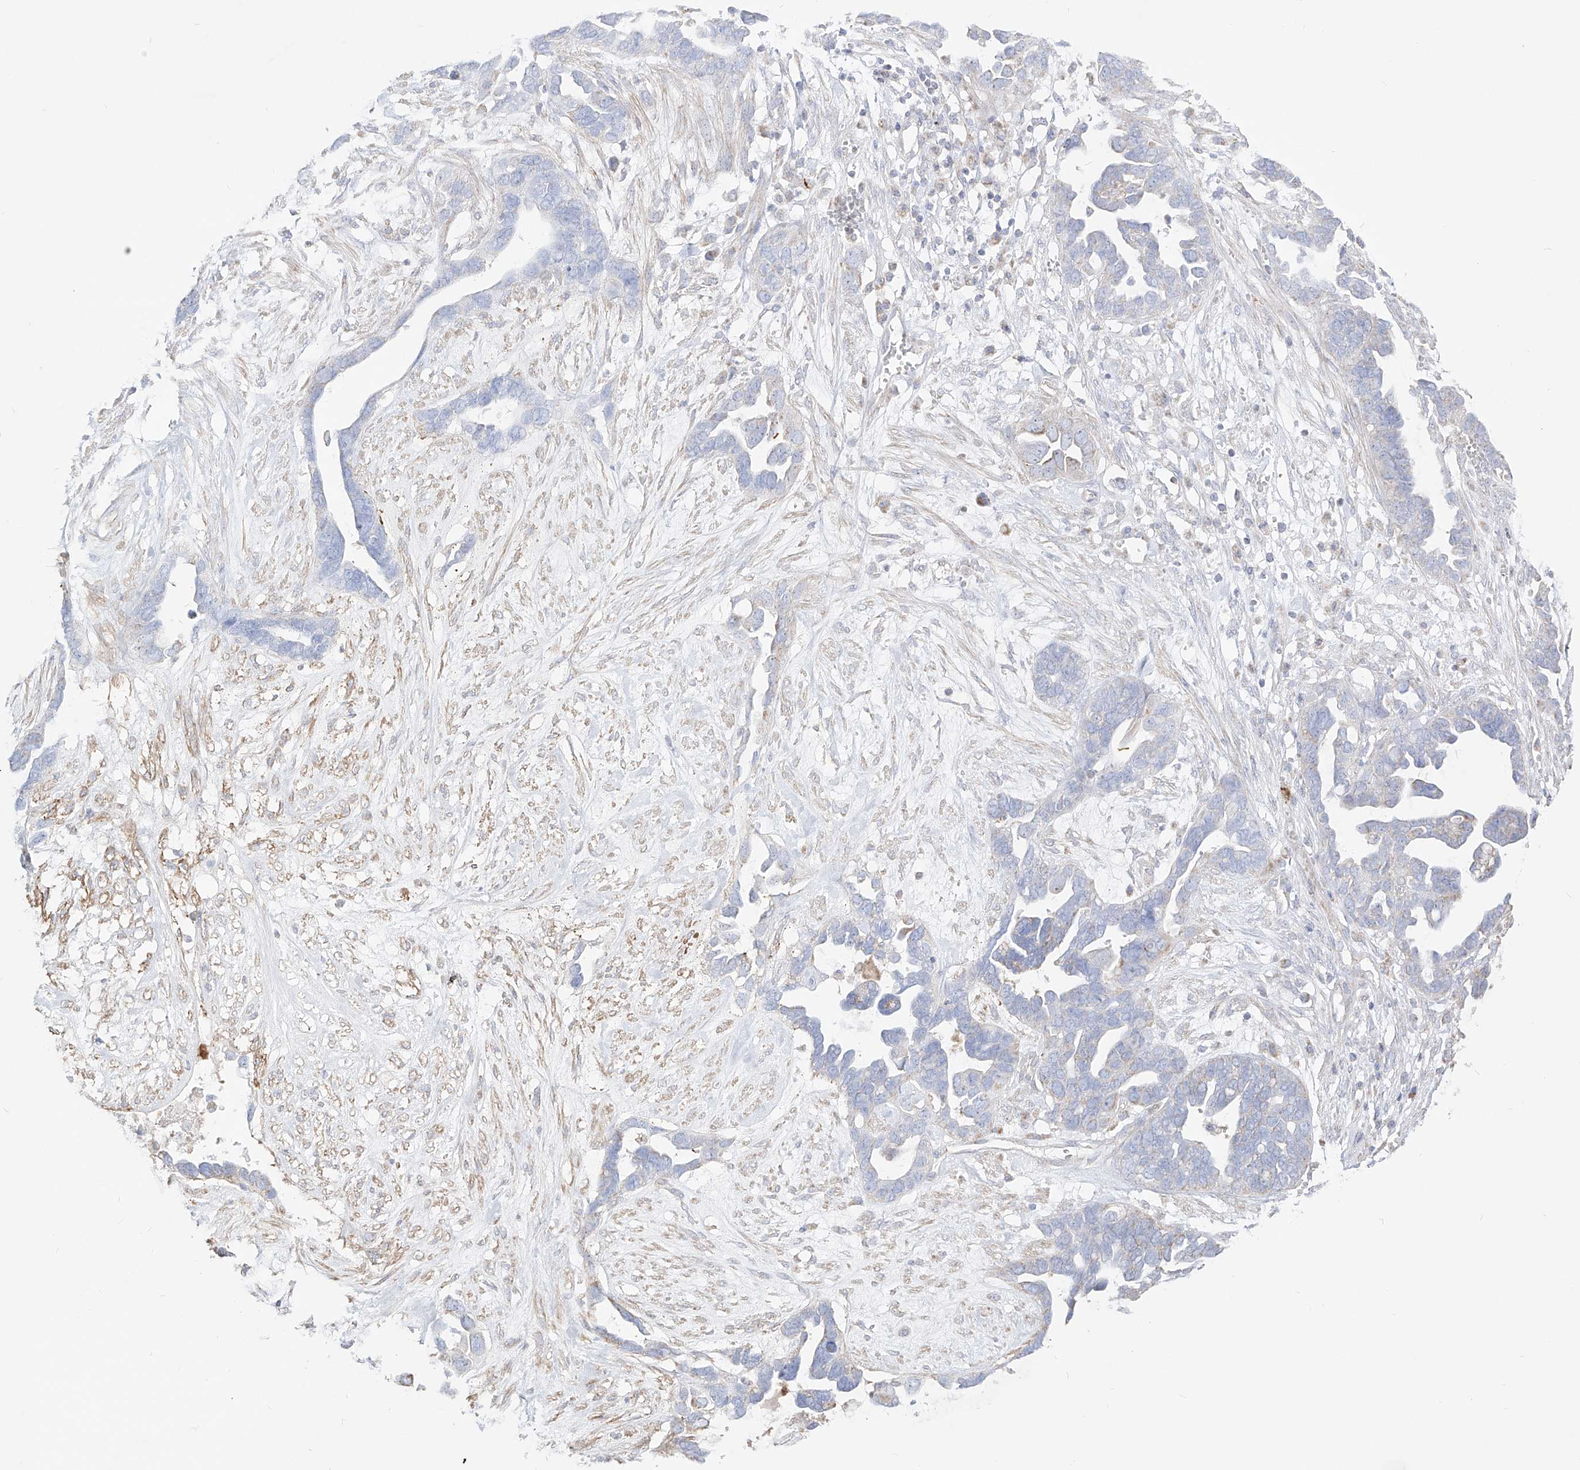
{"staining": {"intensity": "negative", "quantity": "none", "location": "none"}, "tissue": "ovarian cancer", "cell_type": "Tumor cells", "image_type": "cancer", "snomed": [{"axis": "morphology", "description": "Cystadenocarcinoma, serous, NOS"}, {"axis": "topography", "description": "Ovary"}], "caption": "Immunohistochemical staining of ovarian serous cystadenocarcinoma demonstrates no significant staining in tumor cells. The staining was performed using DAB (3,3'-diaminobenzidine) to visualize the protein expression in brown, while the nuclei were stained in blue with hematoxylin (Magnification: 20x).", "gene": "RCHY1", "patient": {"sex": "female", "age": 54}}